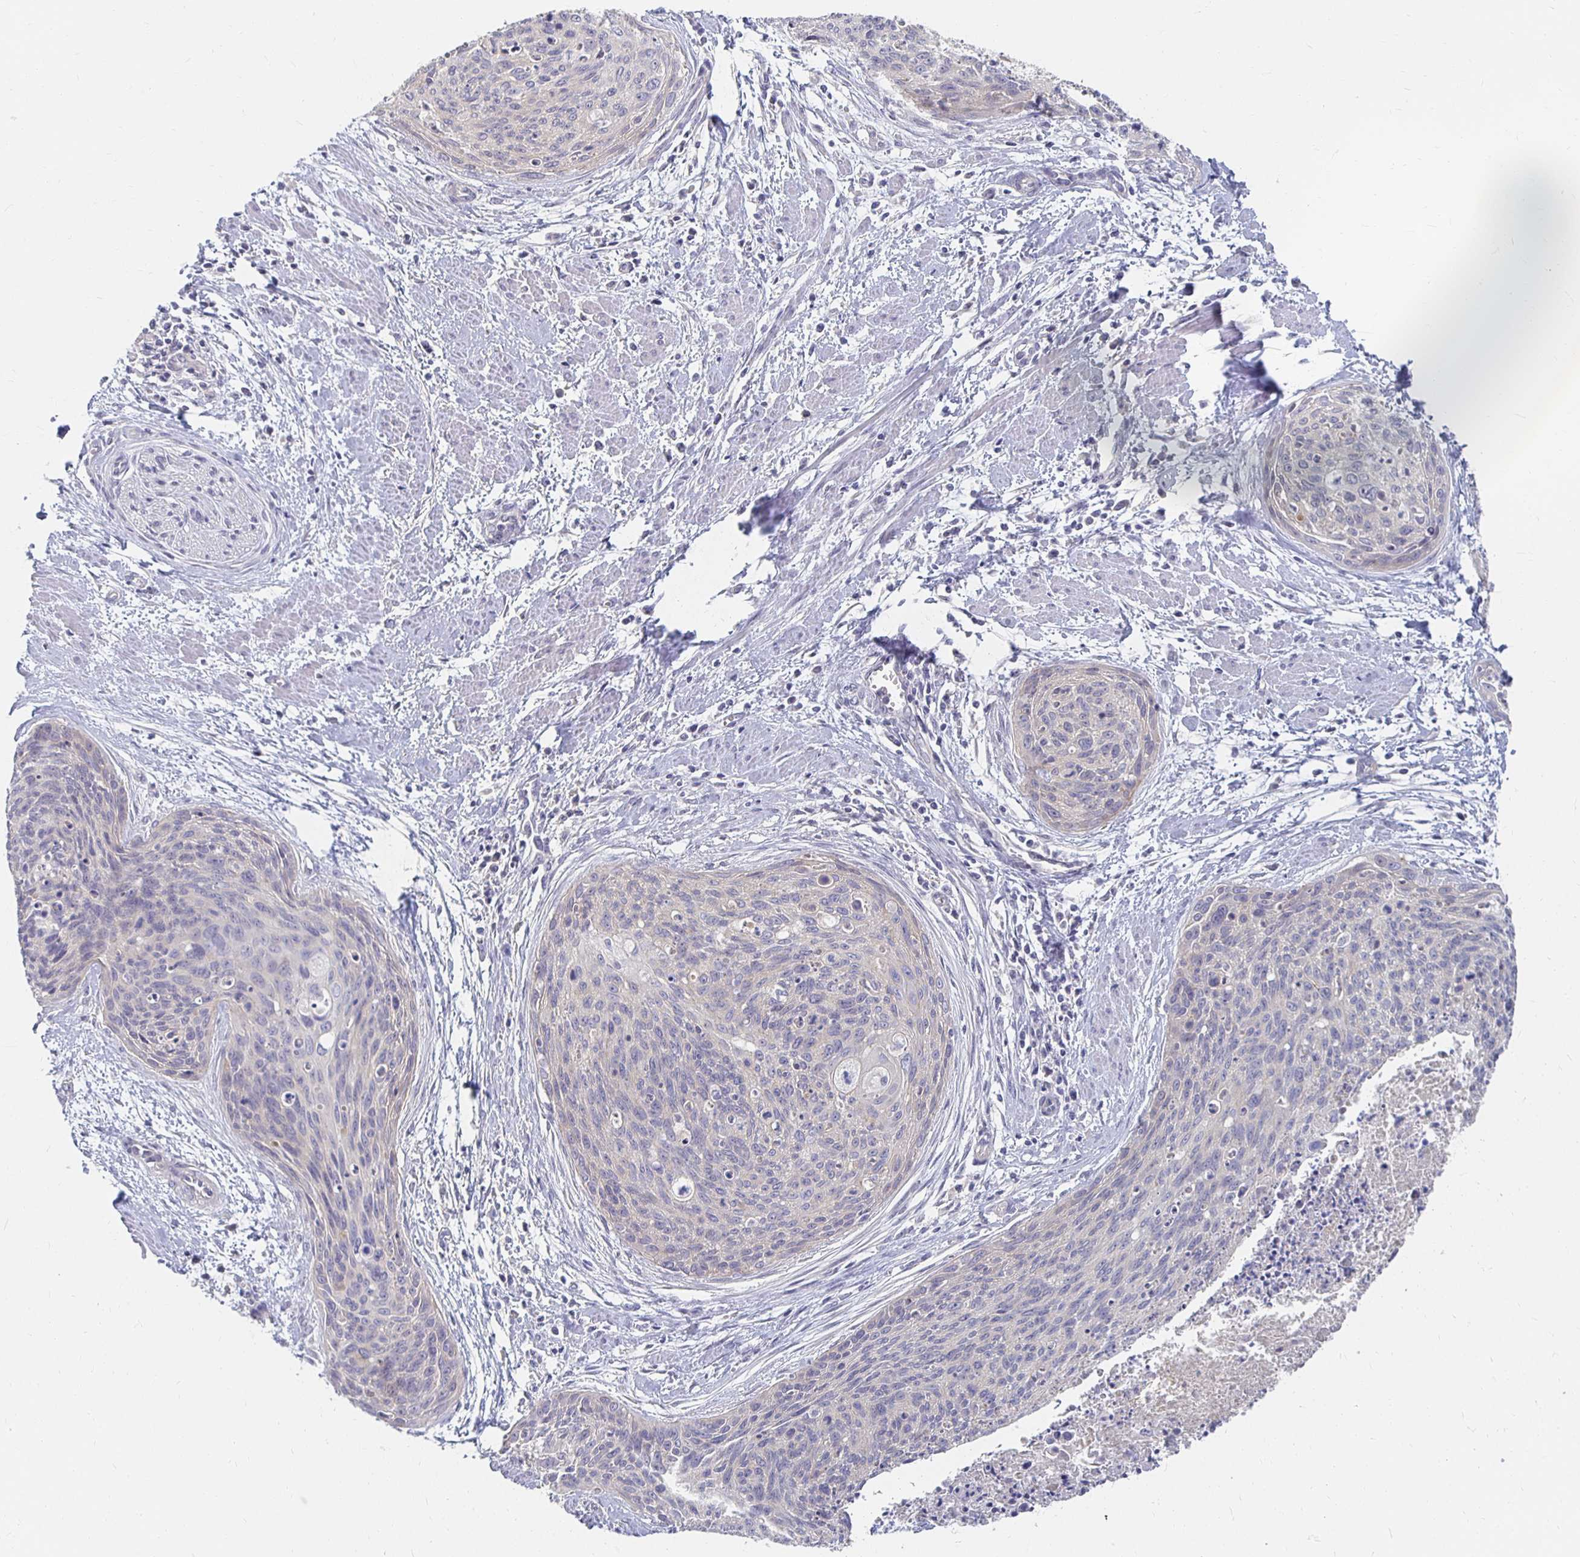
{"staining": {"intensity": "negative", "quantity": "none", "location": "none"}, "tissue": "cervical cancer", "cell_type": "Tumor cells", "image_type": "cancer", "snomed": [{"axis": "morphology", "description": "Squamous cell carcinoma, NOS"}, {"axis": "topography", "description": "Cervix"}], "caption": "Tumor cells show no significant protein expression in cervical cancer.", "gene": "FKRP", "patient": {"sex": "female", "age": 55}}